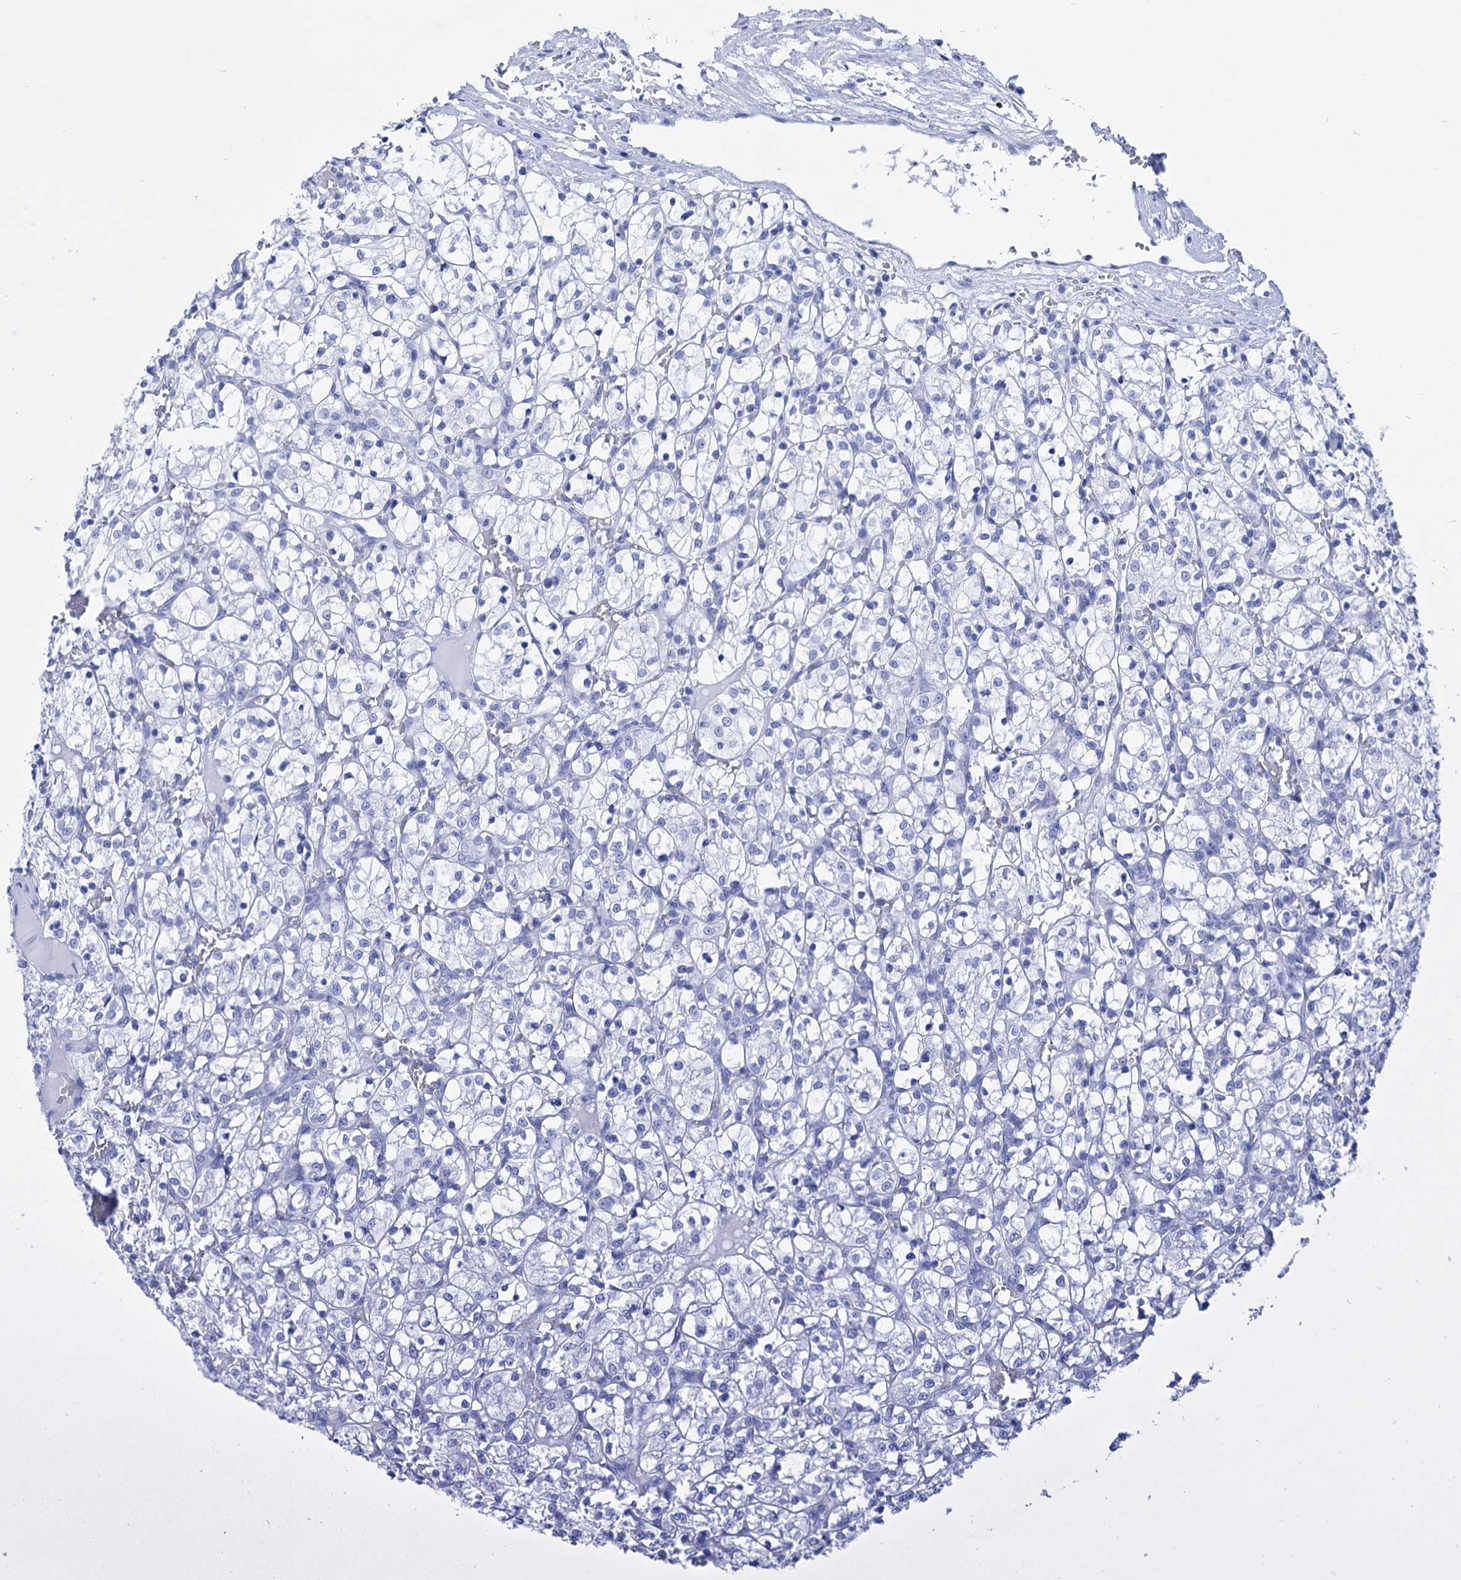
{"staining": {"intensity": "negative", "quantity": "none", "location": "none"}, "tissue": "renal cancer", "cell_type": "Tumor cells", "image_type": "cancer", "snomed": [{"axis": "morphology", "description": "Adenocarcinoma, NOS"}, {"axis": "topography", "description": "Kidney"}], "caption": "The photomicrograph exhibits no significant expression in tumor cells of renal cancer (adenocarcinoma).", "gene": "FBXW12", "patient": {"sex": "female", "age": 69}}